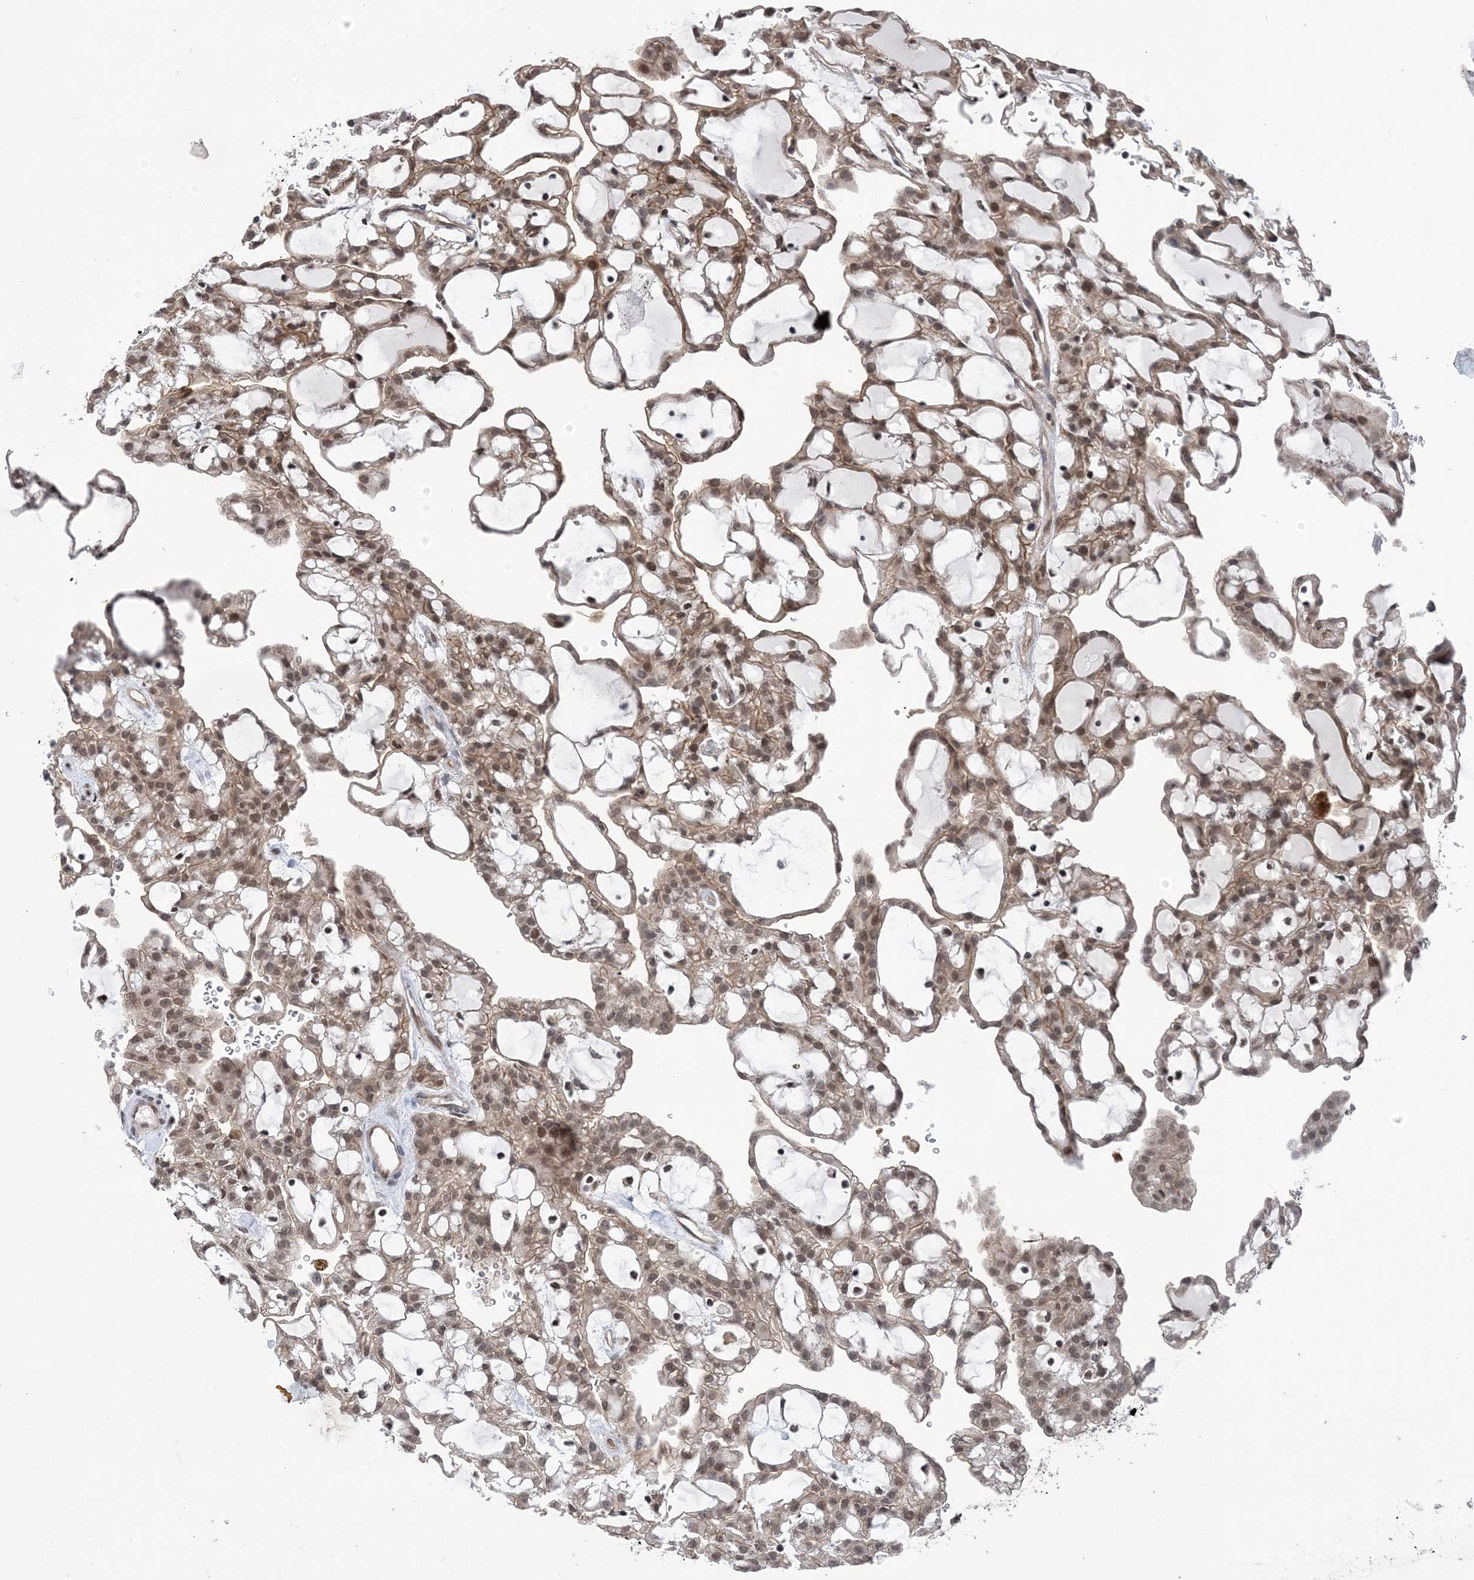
{"staining": {"intensity": "moderate", "quantity": ">75%", "location": "cytoplasmic/membranous,nuclear"}, "tissue": "renal cancer", "cell_type": "Tumor cells", "image_type": "cancer", "snomed": [{"axis": "morphology", "description": "Adenocarcinoma, NOS"}, {"axis": "topography", "description": "Kidney"}], "caption": "Human renal cancer stained with a brown dye displays moderate cytoplasmic/membranous and nuclear positive expression in about >75% of tumor cells.", "gene": "CCDC152", "patient": {"sex": "male", "age": 63}}